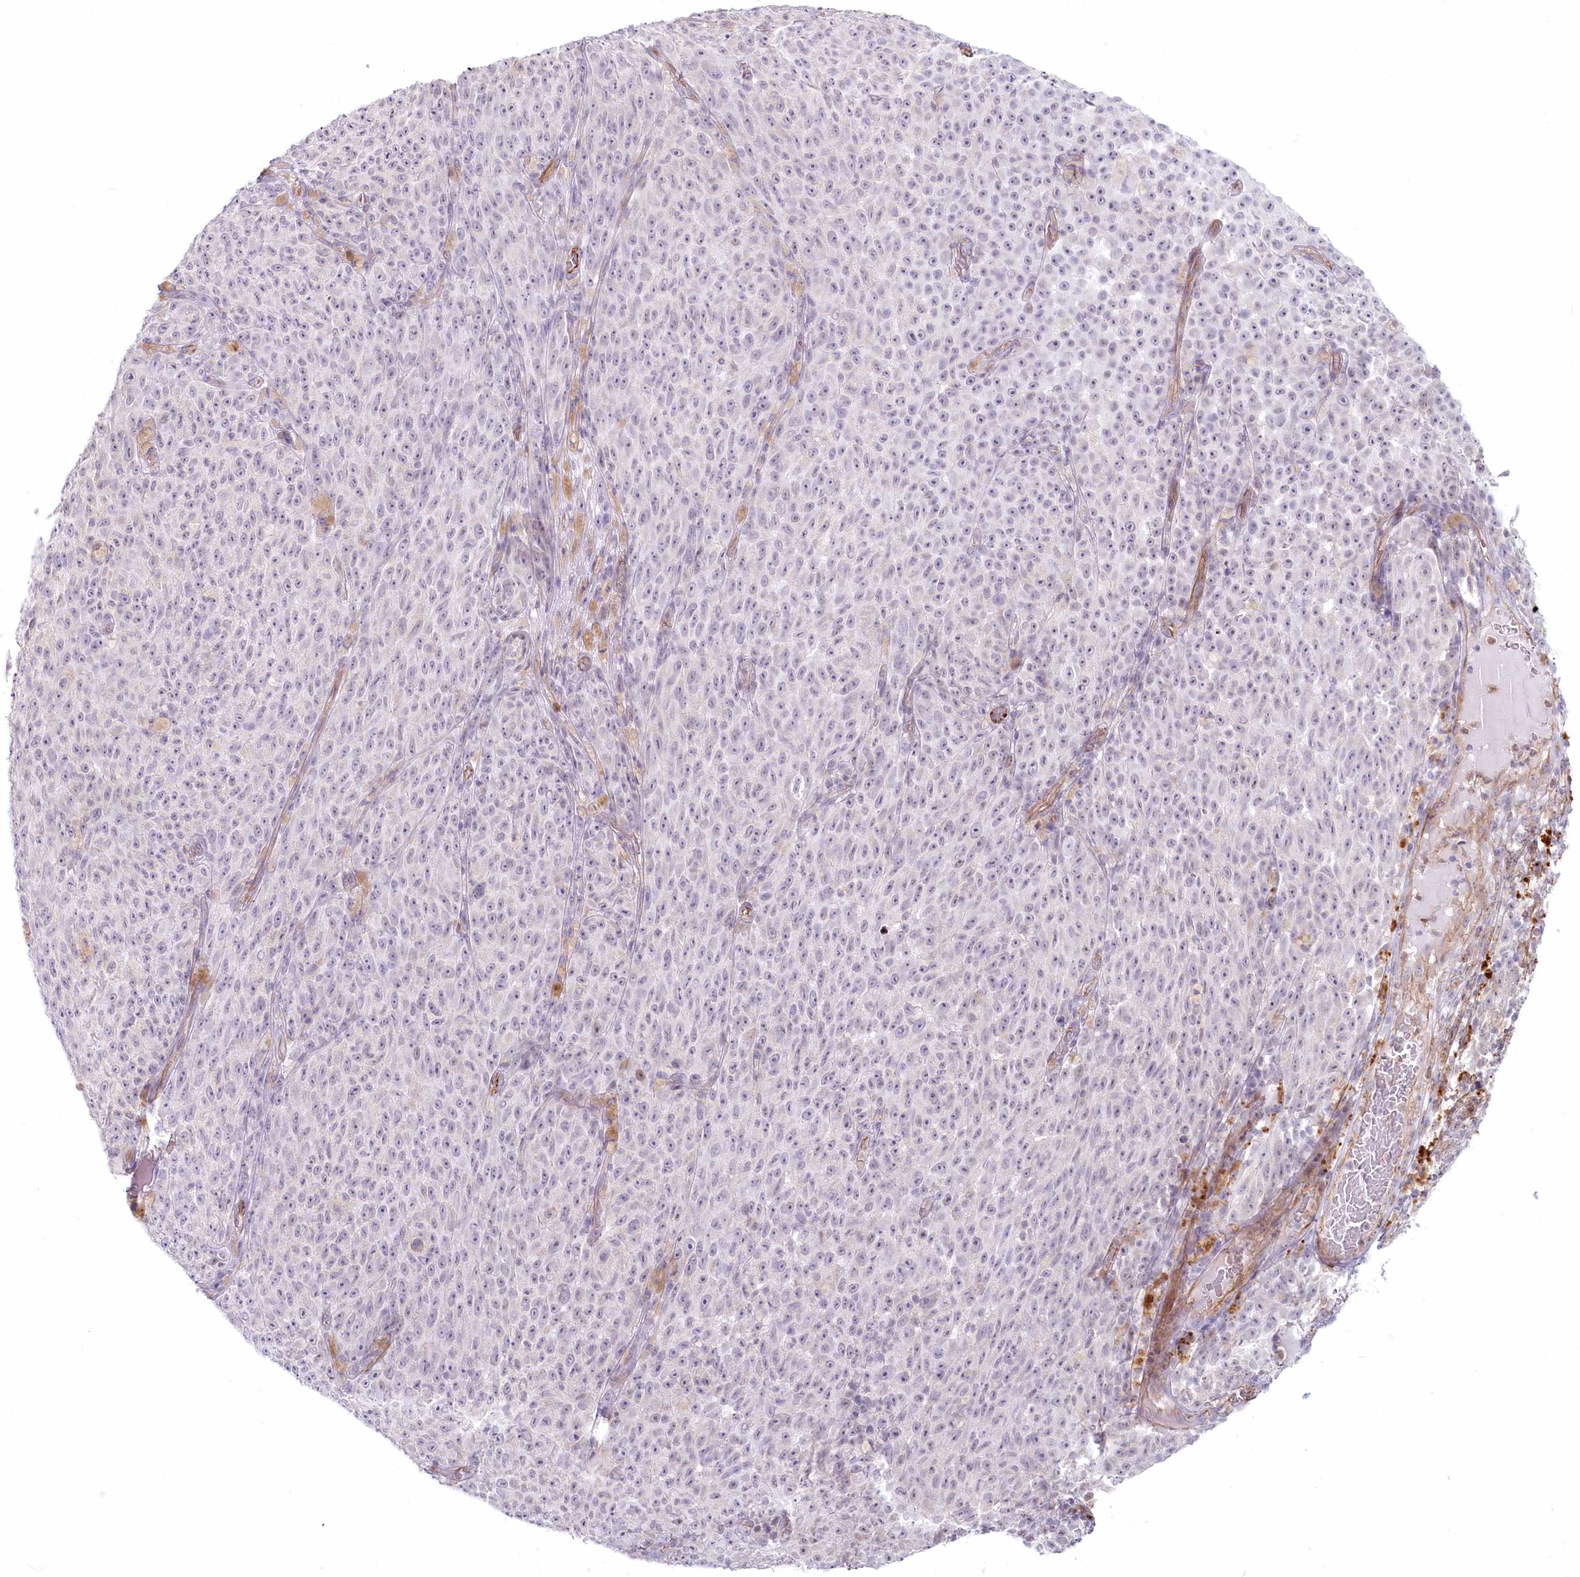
{"staining": {"intensity": "negative", "quantity": "none", "location": "none"}, "tissue": "melanoma", "cell_type": "Tumor cells", "image_type": "cancer", "snomed": [{"axis": "morphology", "description": "Malignant melanoma, NOS"}, {"axis": "topography", "description": "Skin"}], "caption": "Photomicrograph shows no protein positivity in tumor cells of malignant melanoma tissue.", "gene": "ABHD8", "patient": {"sex": "female", "age": 82}}